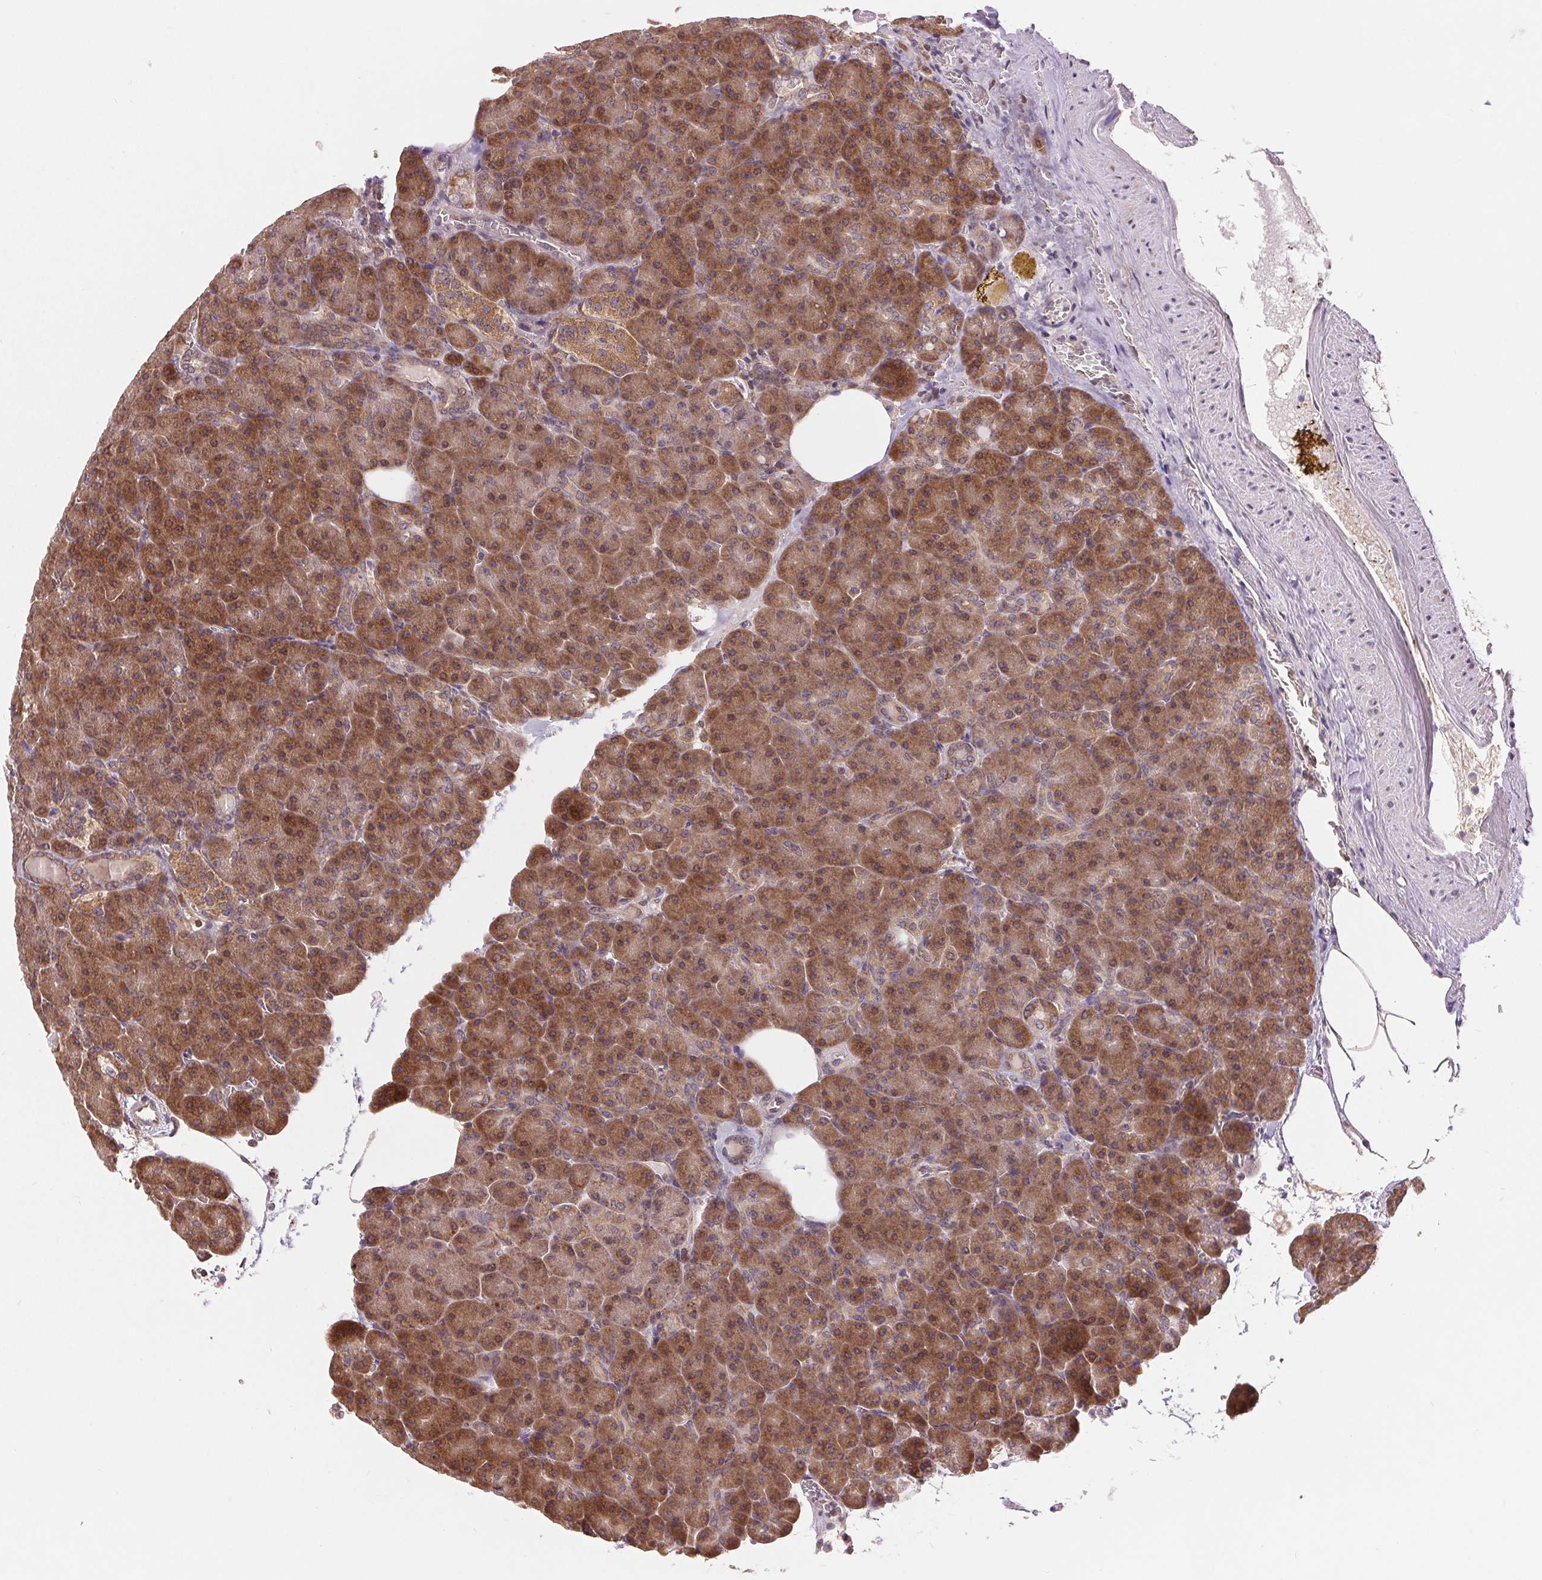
{"staining": {"intensity": "moderate", "quantity": ">75%", "location": "cytoplasmic/membranous"}, "tissue": "pancreas", "cell_type": "Exocrine glandular cells", "image_type": "normal", "snomed": [{"axis": "morphology", "description": "Normal tissue, NOS"}, {"axis": "topography", "description": "Pancreas"}], "caption": "Immunohistochemical staining of normal pancreas displays >75% levels of moderate cytoplasmic/membranous protein staining in approximately >75% of exocrine glandular cells. Nuclei are stained in blue.", "gene": "BTF3L4", "patient": {"sex": "female", "age": 74}}